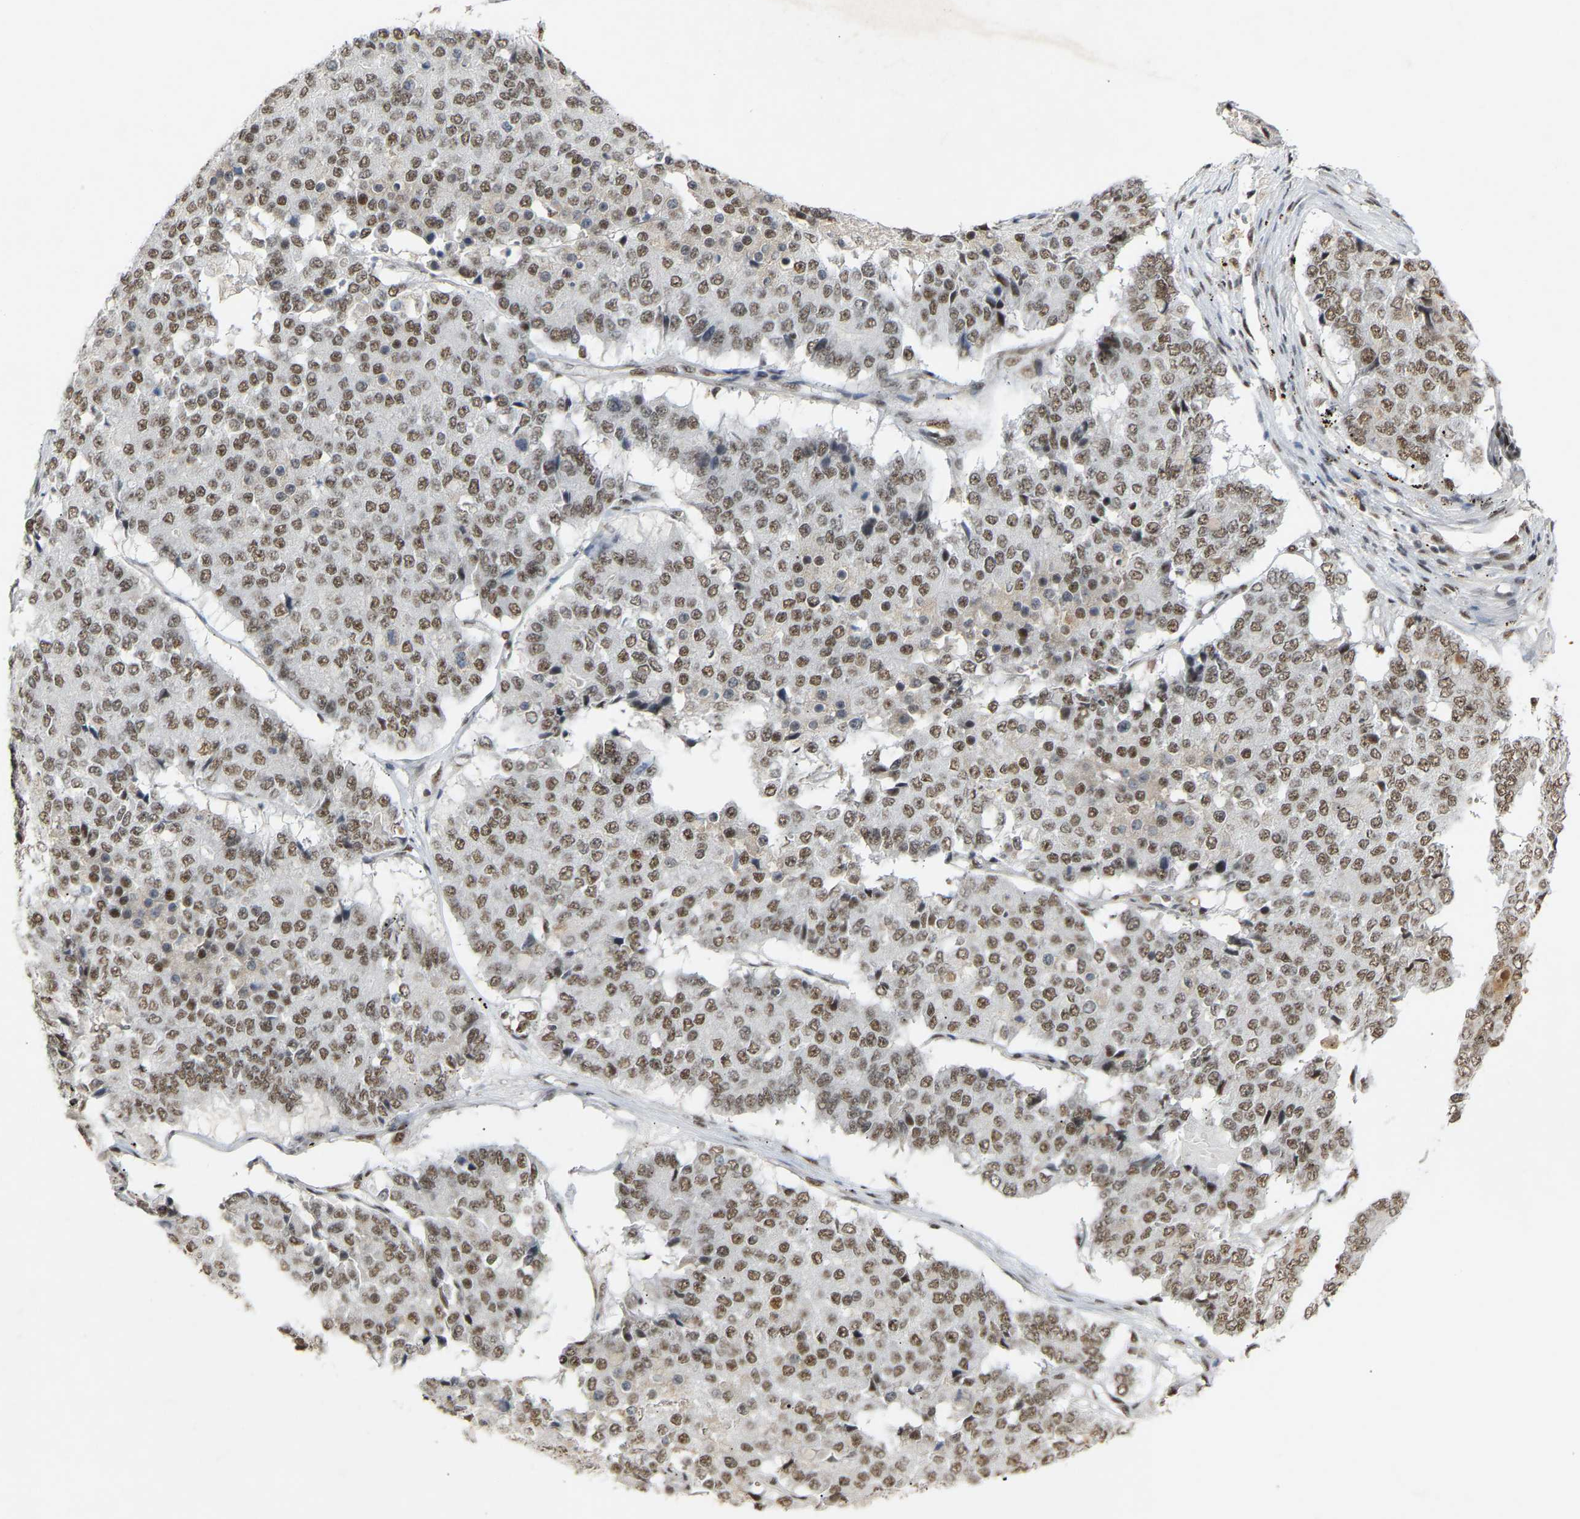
{"staining": {"intensity": "moderate", "quantity": ">75%", "location": "nuclear"}, "tissue": "pancreatic cancer", "cell_type": "Tumor cells", "image_type": "cancer", "snomed": [{"axis": "morphology", "description": "Adenocarcinoma, NOS"}, {"axis": "topography", "description": "Pancreas"}], "caption": "The immunohistochemical stain labels moderate nuclear expression in tumor cells of pancreatic adenocarcinoma tissue.", "gene": "NELFB", "patient": {"sex": "male", "age": 50}}